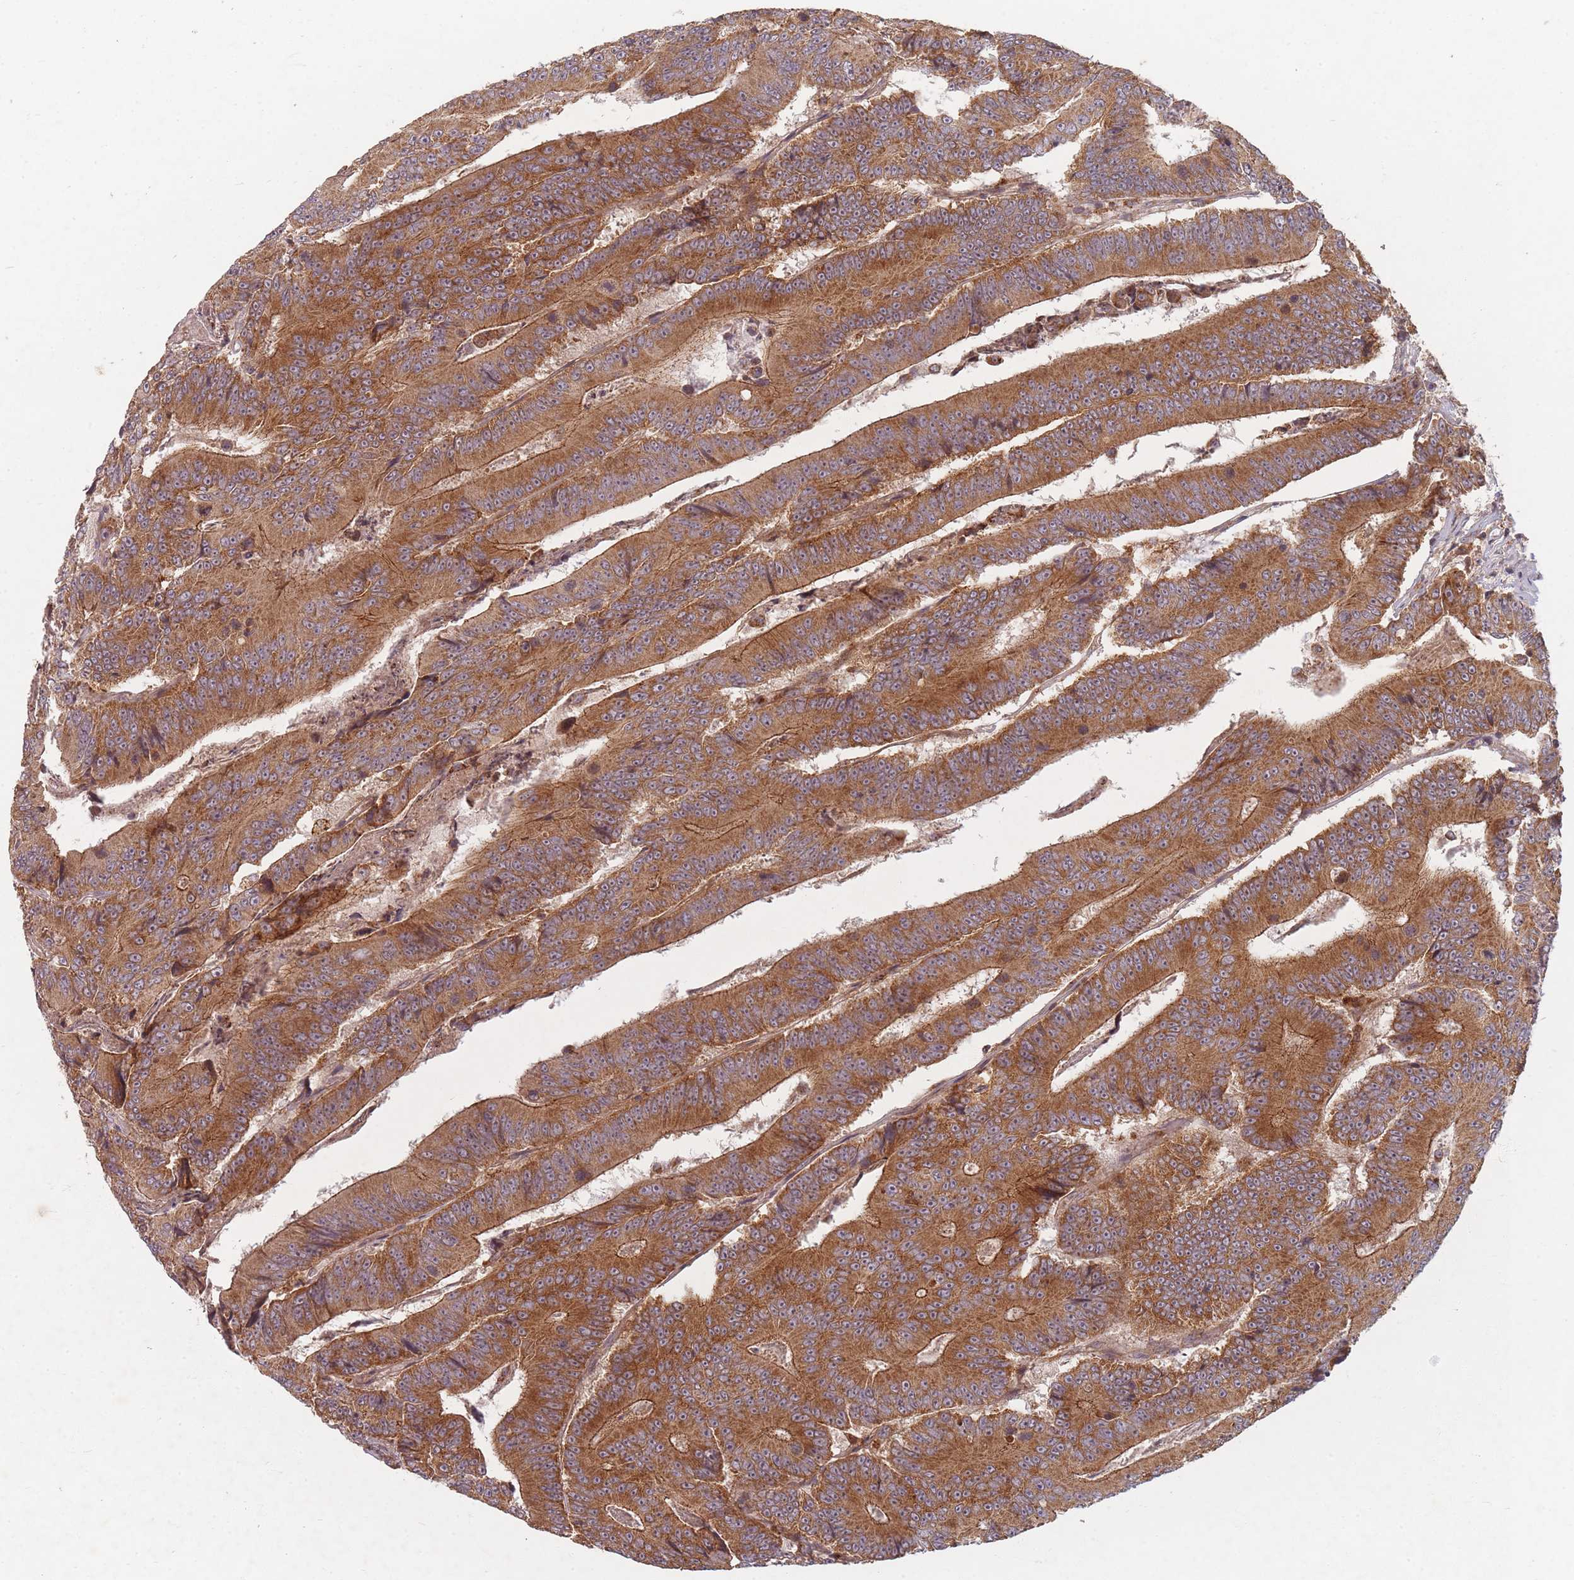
{"staining": {"intensity": "strong", "quantity": ">75%", "location": "cytoplasmic/membranous"}, "tissue": "colorectal cancer", "cell_type": "Tumor cells", "image_type": "cancer", "snomed": [{"axis": "morphology", "description": "Adenocarcinoma, NOS"}, {"axis": "topography", "description": "Colon"}], "caption": "Tumor cells display high levels of strong cytoplasmic/membranous positivity in about >75% of cells in human adenocarcinoma (colorectal).", "gene": "RADX", "patient": {"sex": "male", "age": 83}}